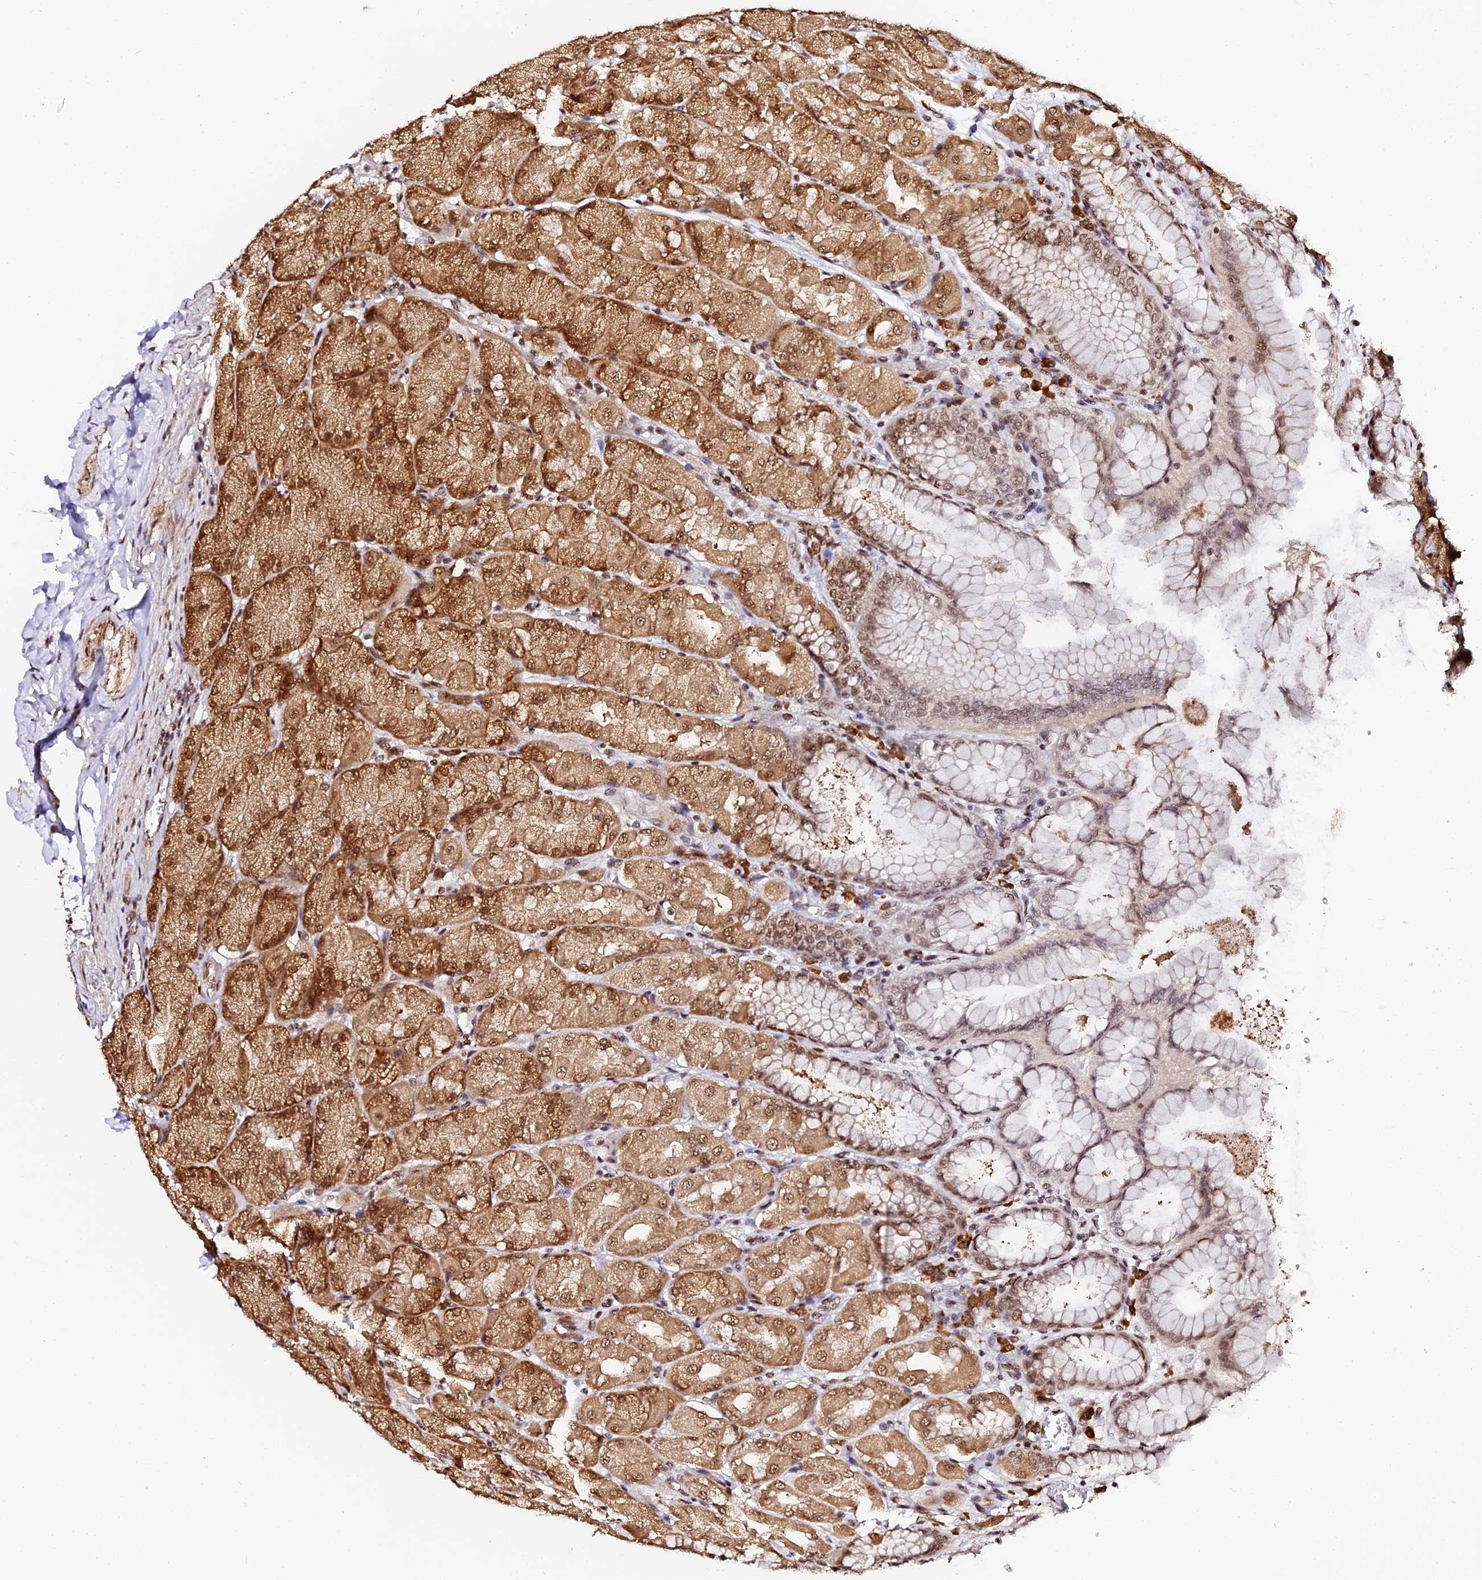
{"staining": {"intensity": "moderate", "quantity": ">75%", "location": "cytoplasmic/membranous,nuclear"}, "tissue": "stomach", "cell_type": "Glandular cells", "image_type": "normal", "snomed": [{"axis": "morphology", "description": "Normal tissue, NOS"}, {"axis": "topography", "description": "Stomach, upper"}], "caption": "High-magnification brightfield microscopy of unremarkable stomach stained with DAB (3,3'-diaminobenzidine) (brown) and counterstained with hematoxylin (blue). glandular cells exhibit moderate cytoplasmic/membranous,nuclear positivity is seen in approximately>75% of cells.", "gene": "MCRS1", "patient": {"sex": "female", "age": 56}}